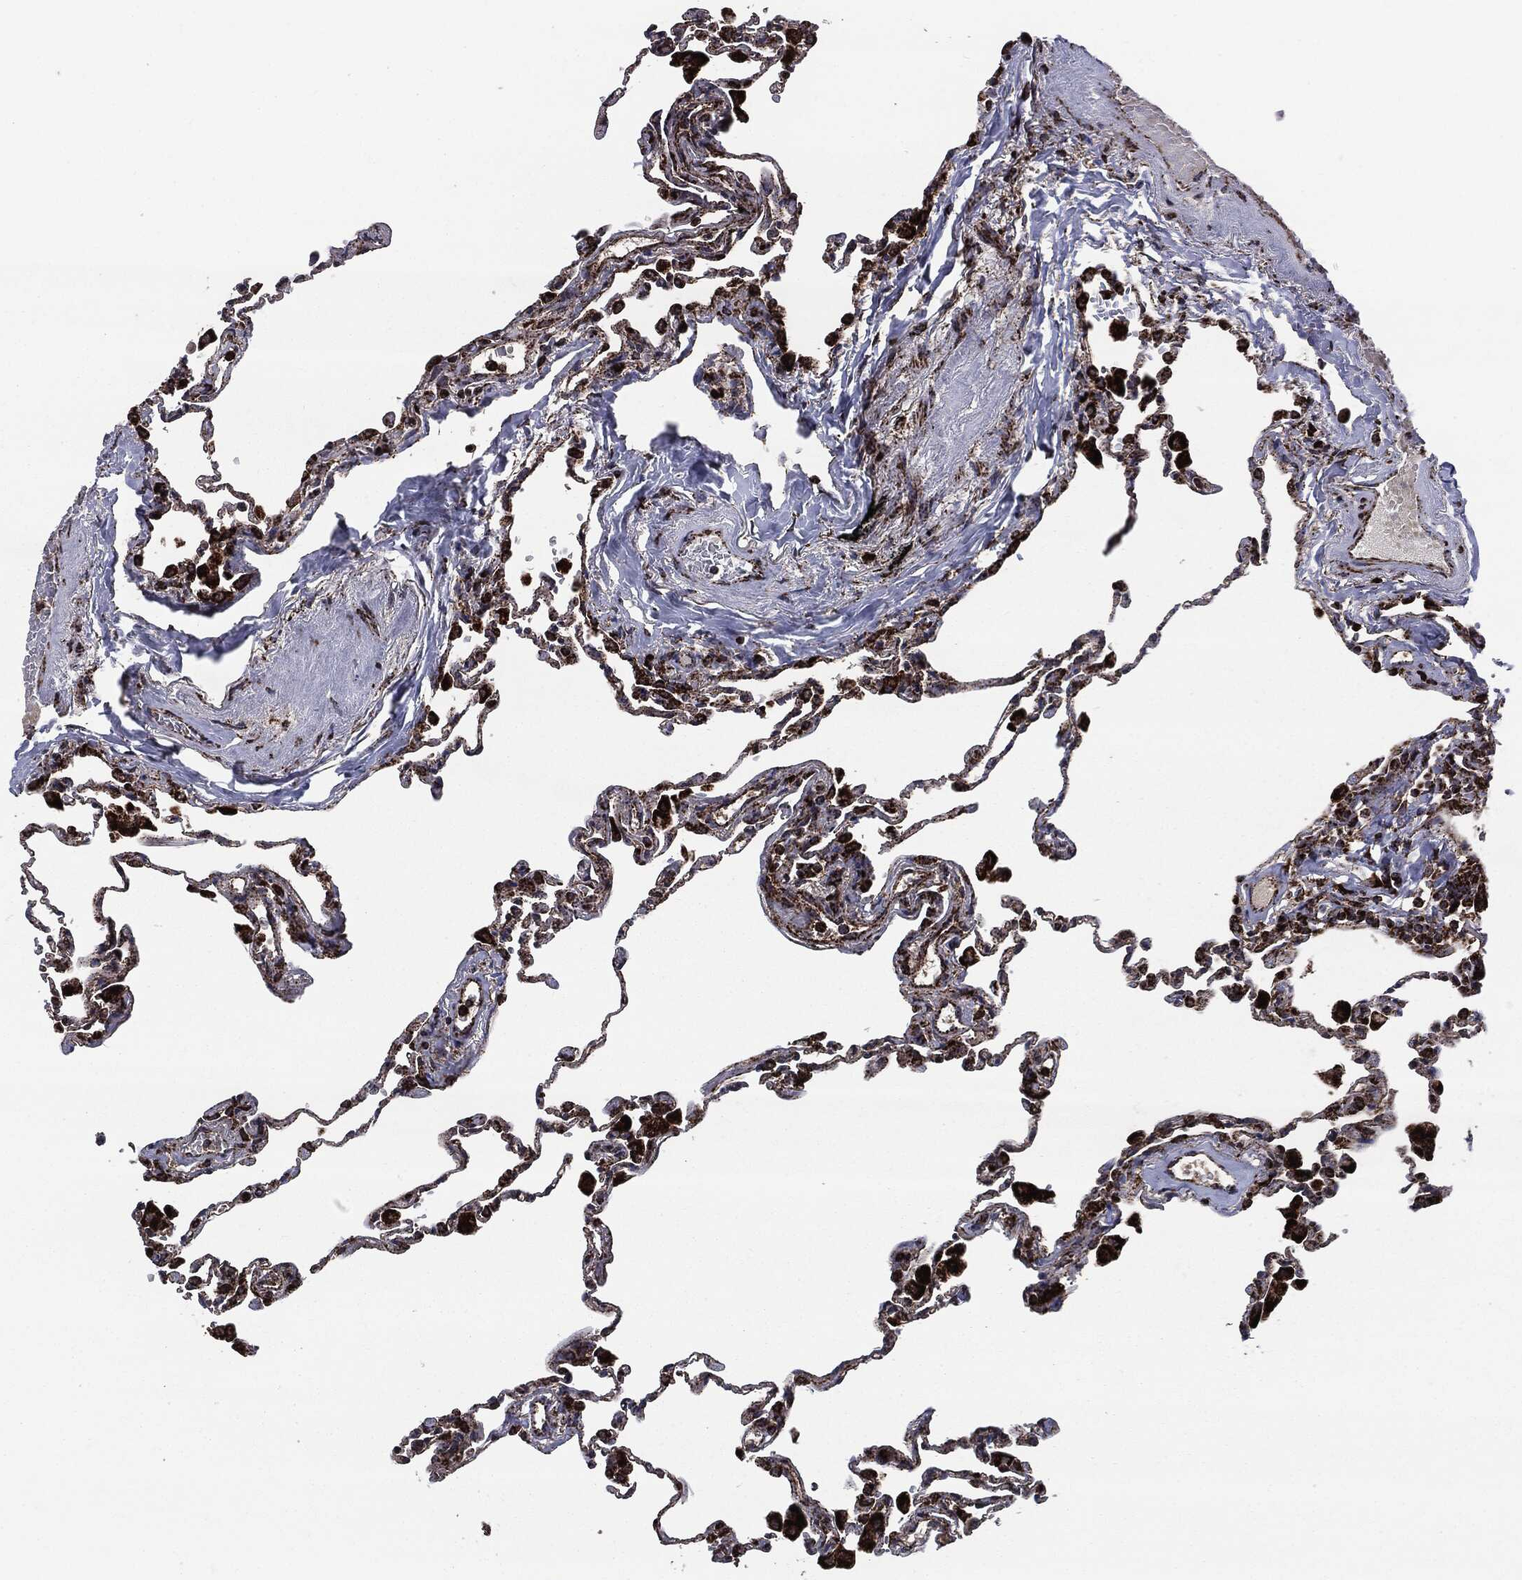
{"staining": {"intensity": "moderate", "quantity": ">75%", "location": "cytoplasmic/membranous"}, "tissue": "lung", "cell_type": "Alveolar cells", "image_type": "normal", "snomed": [{"axis": "morphology", "description": "Normal tissue, NOS"}, {"axis": "topography", "description": "Lung"}], "caption": "Immunohistochemical staining of benign human lung shows >75% levels of moderate cytoplasmic/membranous protein expression in about >75% of alveolar cells. The staining is performed using DAB (3,3'-diaminobenzidine) brown chromogen to label protein expression. The nuclei are counter-stained blue using hematoxylin.", "gene": "FH", "patient": {"sex": "female", "age": 57}}